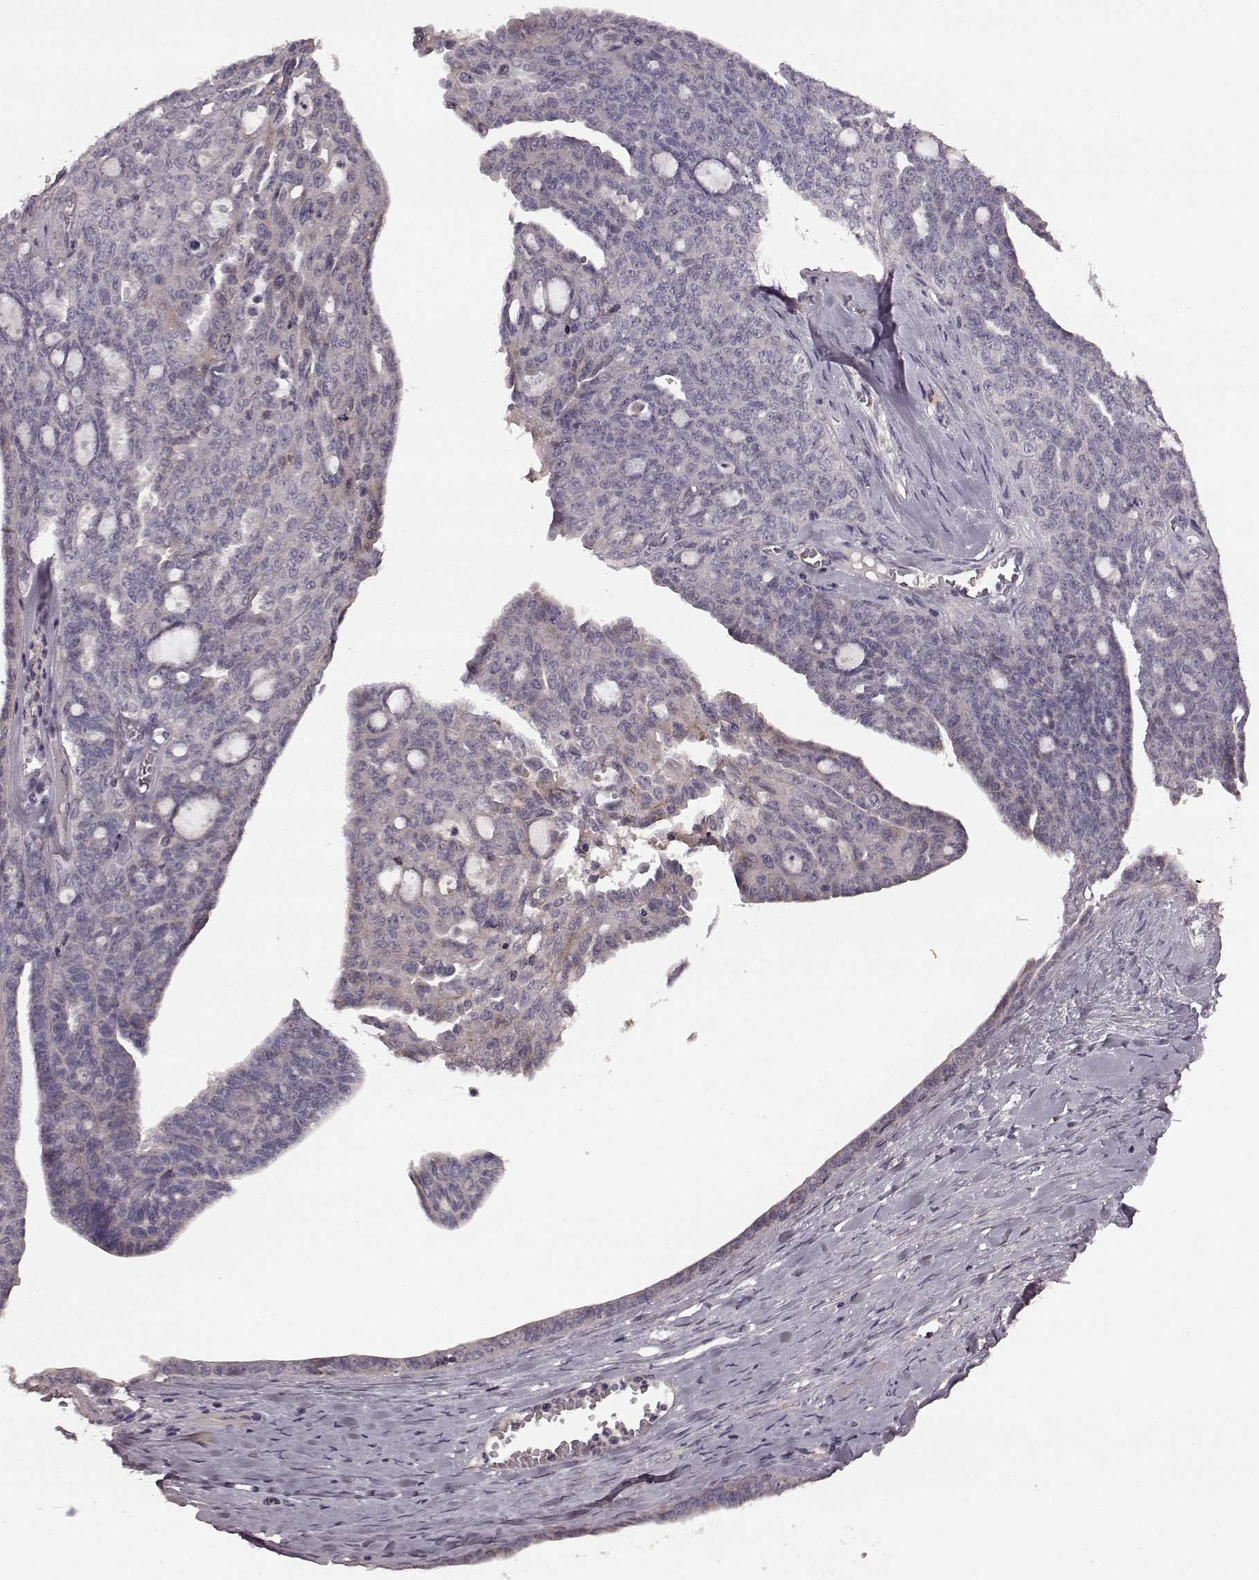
{"staining": {"intensity": "negative", "quantity": "none", "location": "none"}, "tissue": "ovarian cancer", "cell_type": "Tumor cells", "image_type": "cancer", "snomed": [{"axis": "morphology", "description": "Cystadenocarcinoma, serous, NOS"}, {"axis": "topography", "description": "Ovary"}], "caption": "Histopathology image shows no significant protein positivity in tumor cells of ovarian serous cystadenocarcinoma. Nuclei are stained in blue.", "gene": "SLC52A3", "patient": {"sex": "female", "age": 71}}